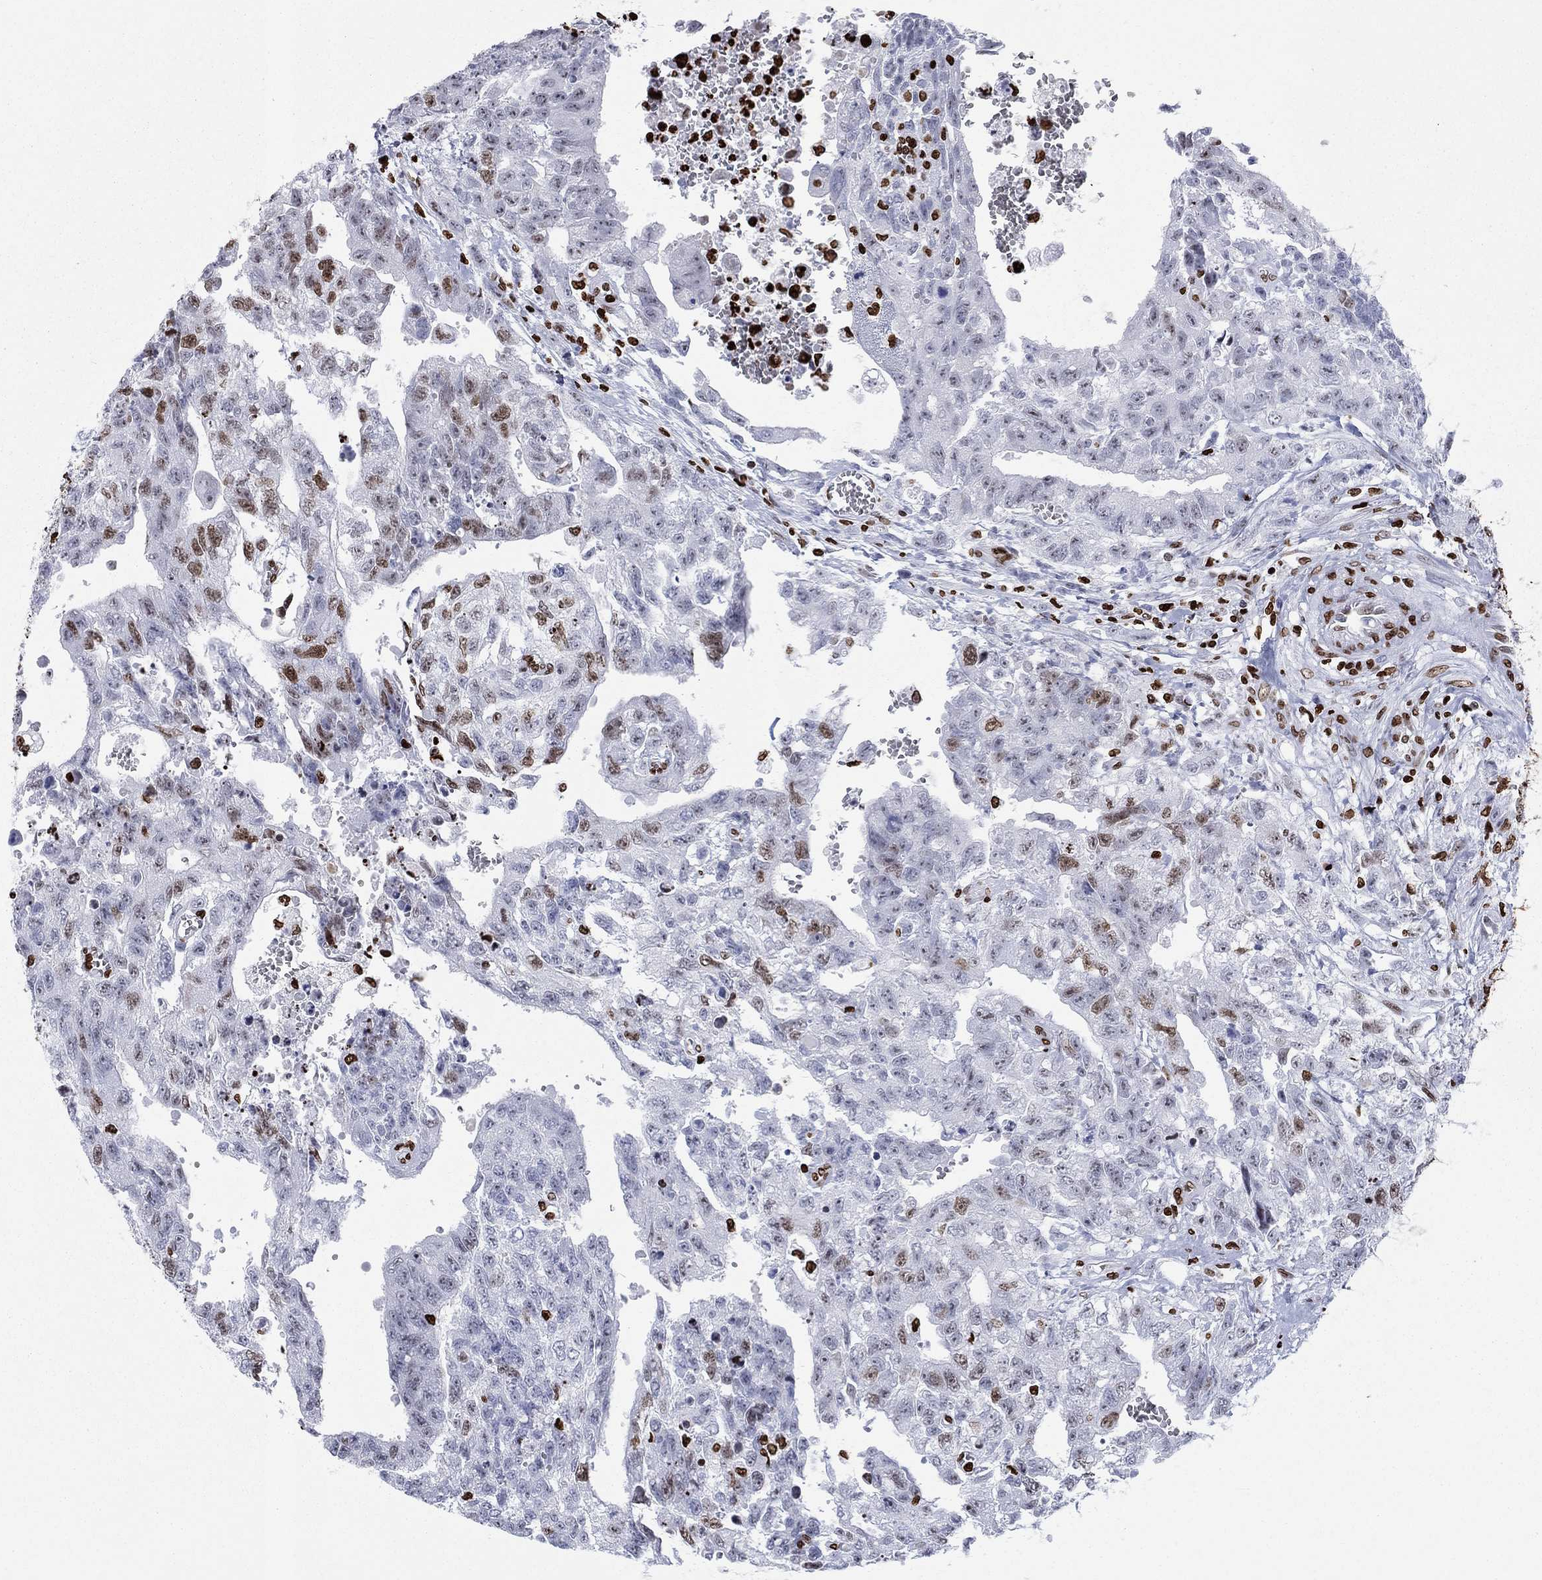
{"staining": {"intensity": "strong", "quantity": "25%-75%", "location": "nuclear"}, "tissue": "testis cancer", "cell_type": "Tumor cells", "image_type": "cancer", "snomed": [{"axis": "morphology", "description": "Carcinoma, Embryonal, NOS"}, {"axis": "topography", "description": "Testis"}], "caption": "Testis cancer was stained to show a protein in brown. There is high levels of strong nuclear expression in approximately 25%-75% of tumor cells.", "gene": "H1-5", "patient": {"sex": "male", "age": 24}}